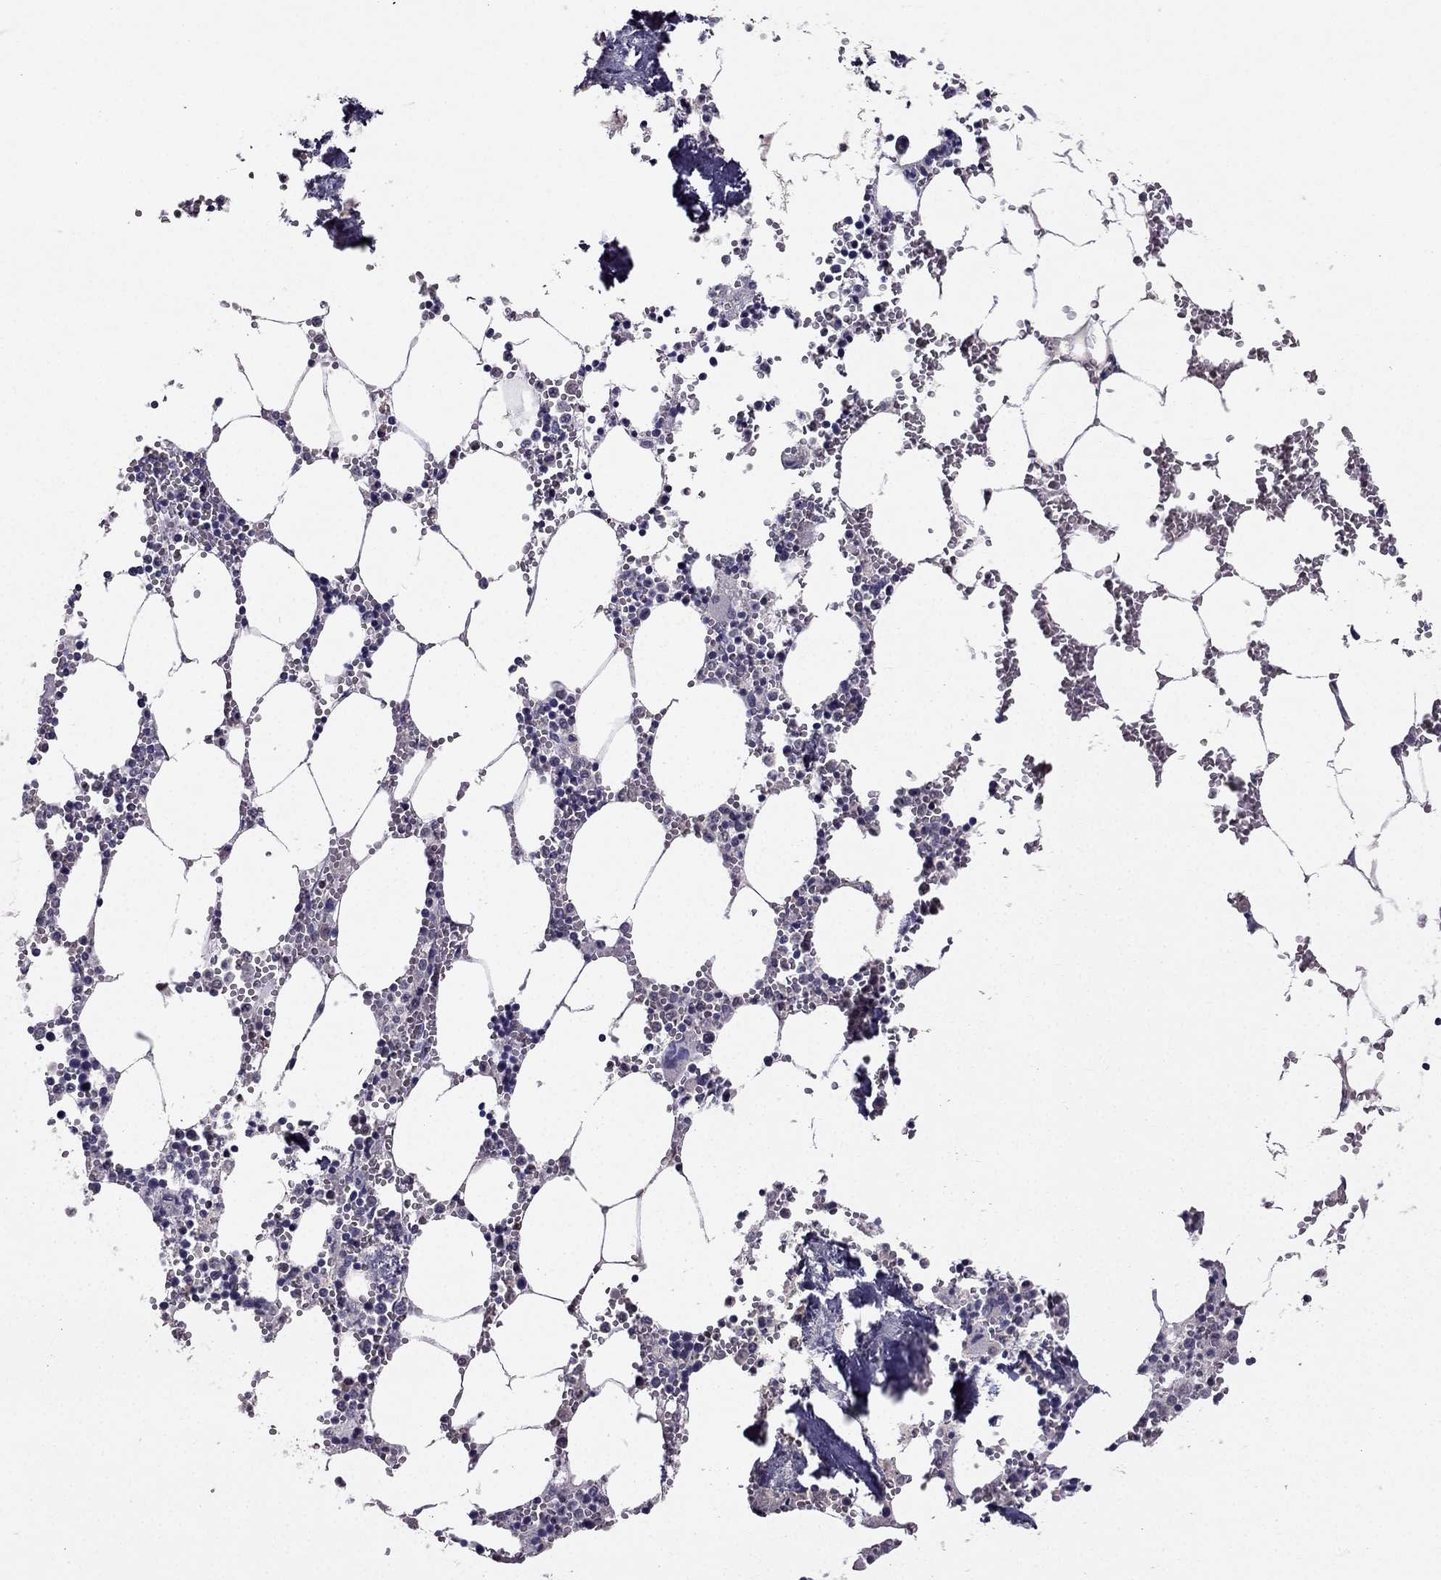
{"staining": {"intensity": "negative", "quantity": "none", "location": "none"}, "tissue": "bone marrow", "cell_type": "Hematopoietic cells", "image_type": "normal", "snomed": [{"axis": "morphology", "description": "Normal tissue, NOS"}, {"axis": "topography", "description": "Bone marrow"}], "caption": "An IHC histopathology image of normal bone marrow is shown. There is no staining in hematopoietic cells of bone marrow. Brightfield microscopy of IHC stained with DAB (3,3'-diaminobenzidine) (brown) and hematoxylin (blue), captured at high magnification.", "gene": "ARHGAP11A", "patient": {"sex": "male", "age": 54}}